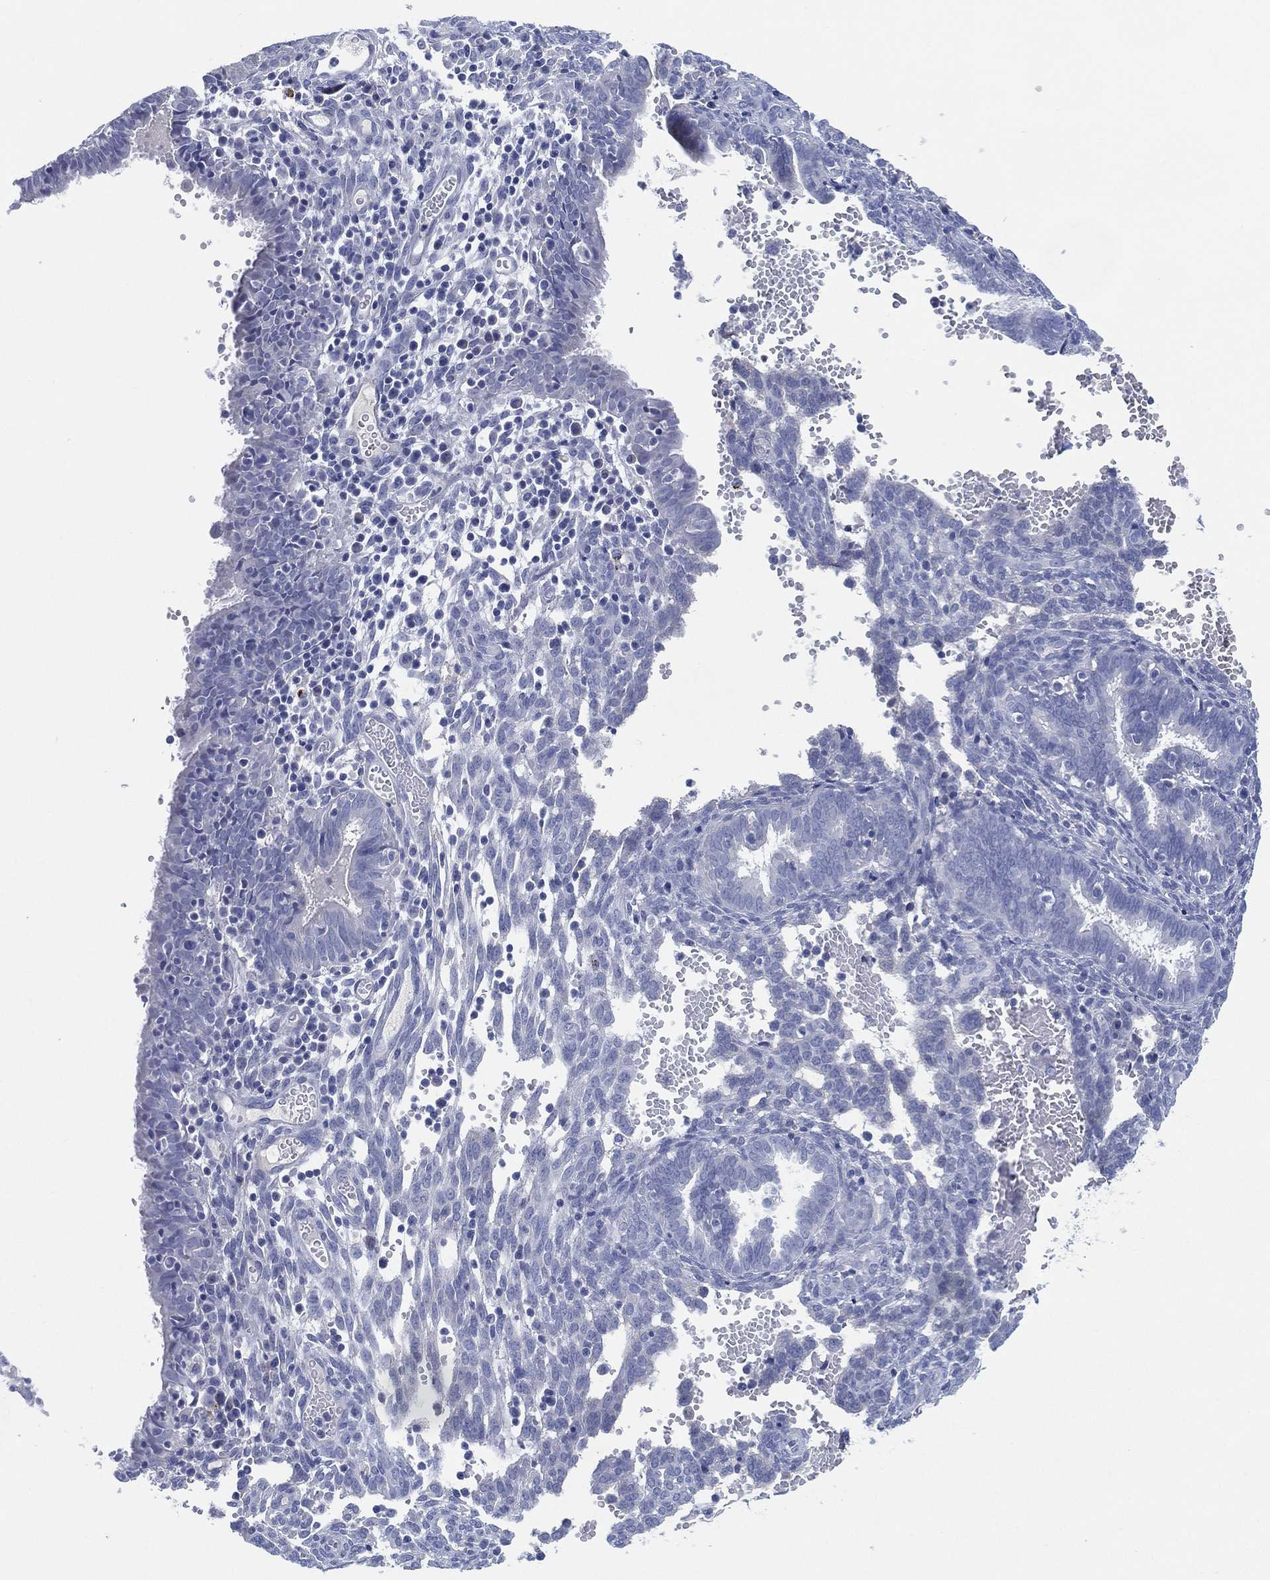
{"staining": {"intensity": "negative", "quantity": "none", "location": "none"}, "tissue": "endometrium", "cell_type": "Cells in endometrial stroma", "image_type": "normal", "snomed": [{"axis": "morphology", "description": "Normal tissue, NOS"}, {"axis": "topography", "description": "Endometrium"}], "caption": "Histopathology image shows no significant protein expression in cells in endometrial stroma of normal endometrium.", "gene": "ADAD2", "patient": {"sex": "female", "age": 42}}